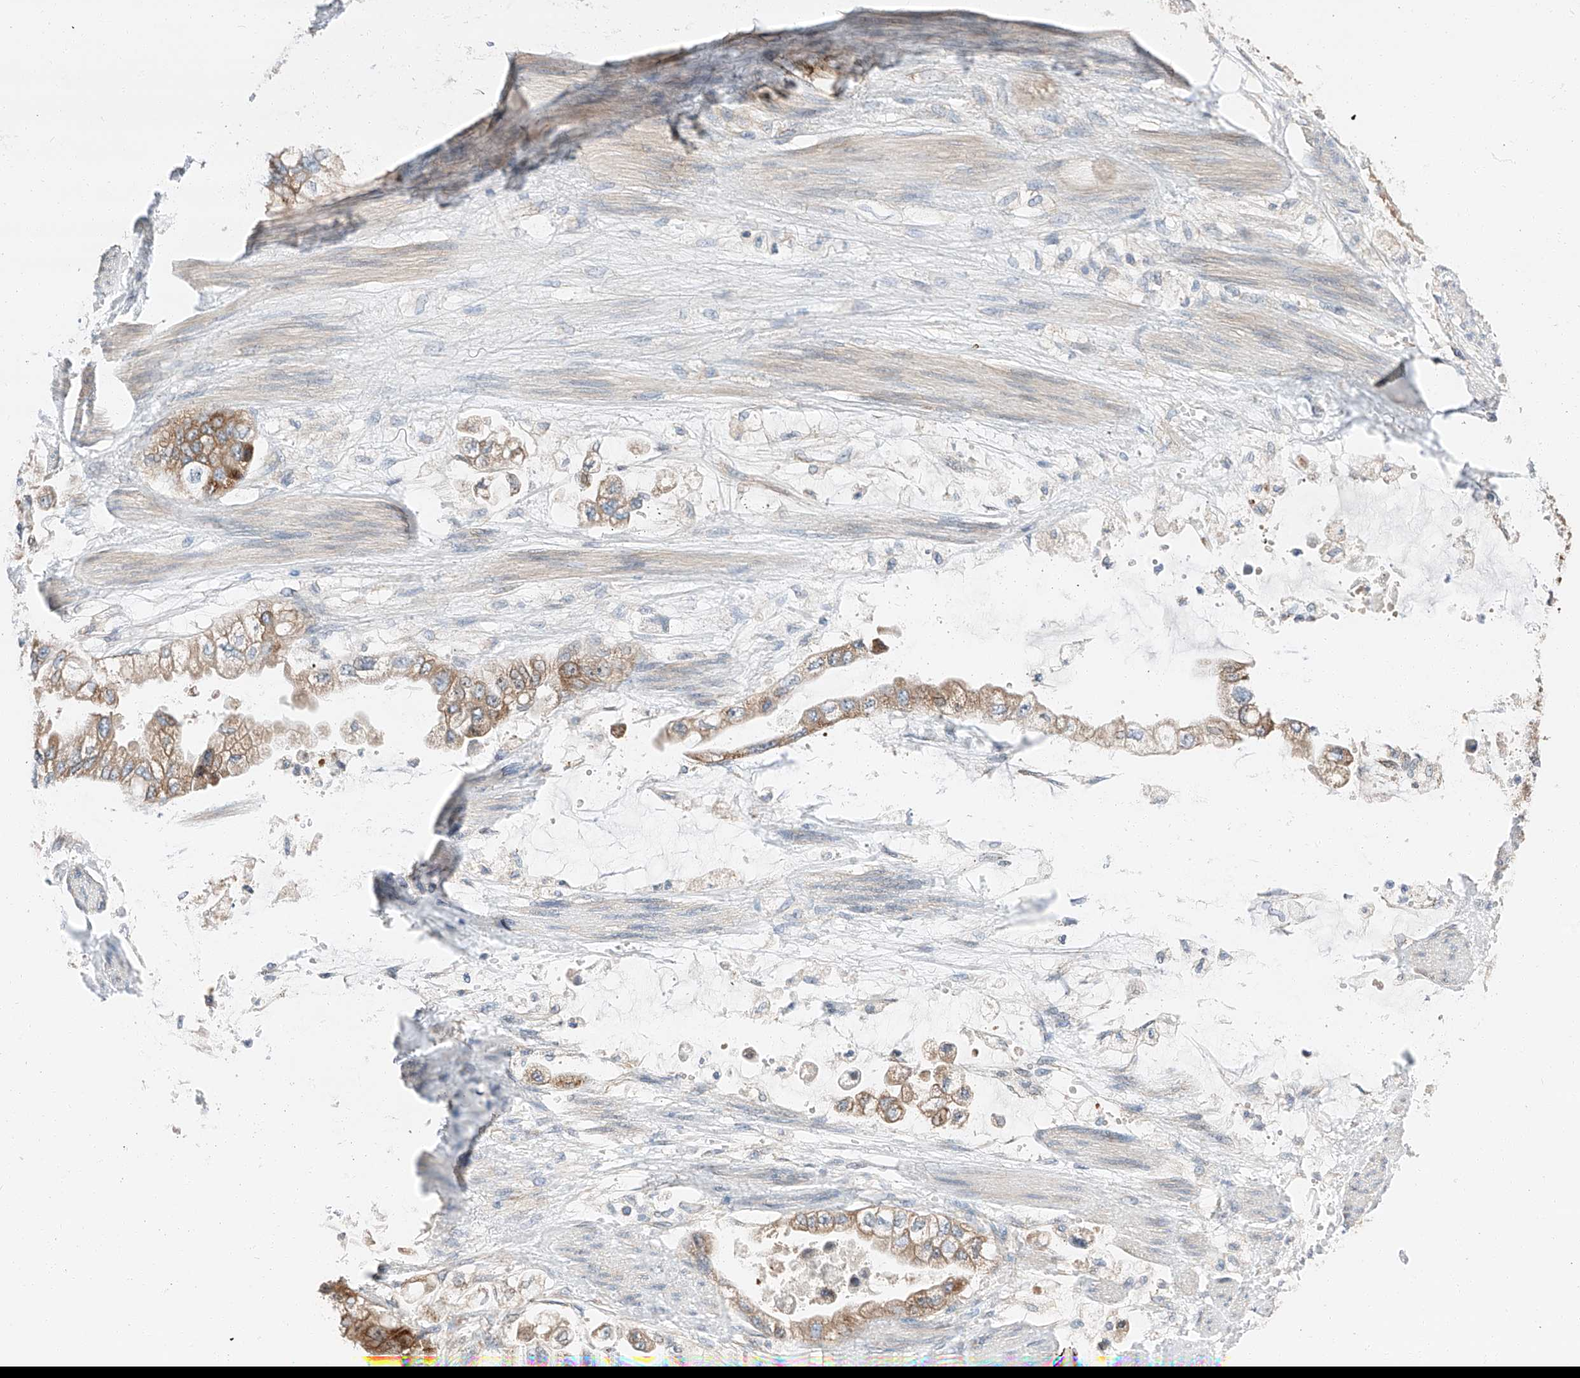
{"staining": {"intensity": "moderate", "quantity": ">75%", "location": "cytoplasmic/membranous"}, "tissue": "stomach cancer", "cell_type": "Tumor cells", "image_type": "cancer", "snomed": [{"axis": "morphology", "description": "Adenocarcinoma, NOS"}, {"axis": "topography", "description": "Stomach"}], "caption": "High-power microscopy captured an immunohistochemistry (IHC) micrograph of stomach adenocarcinoma, revealing moderate cytoplasmic/membranous staining in approximately >75% of tumor cells. Ihc stains the protein in brown and the nuclei are stained blue.", "gene": "ZC3H15", "patient": {"sex": "male", "age": 62}}